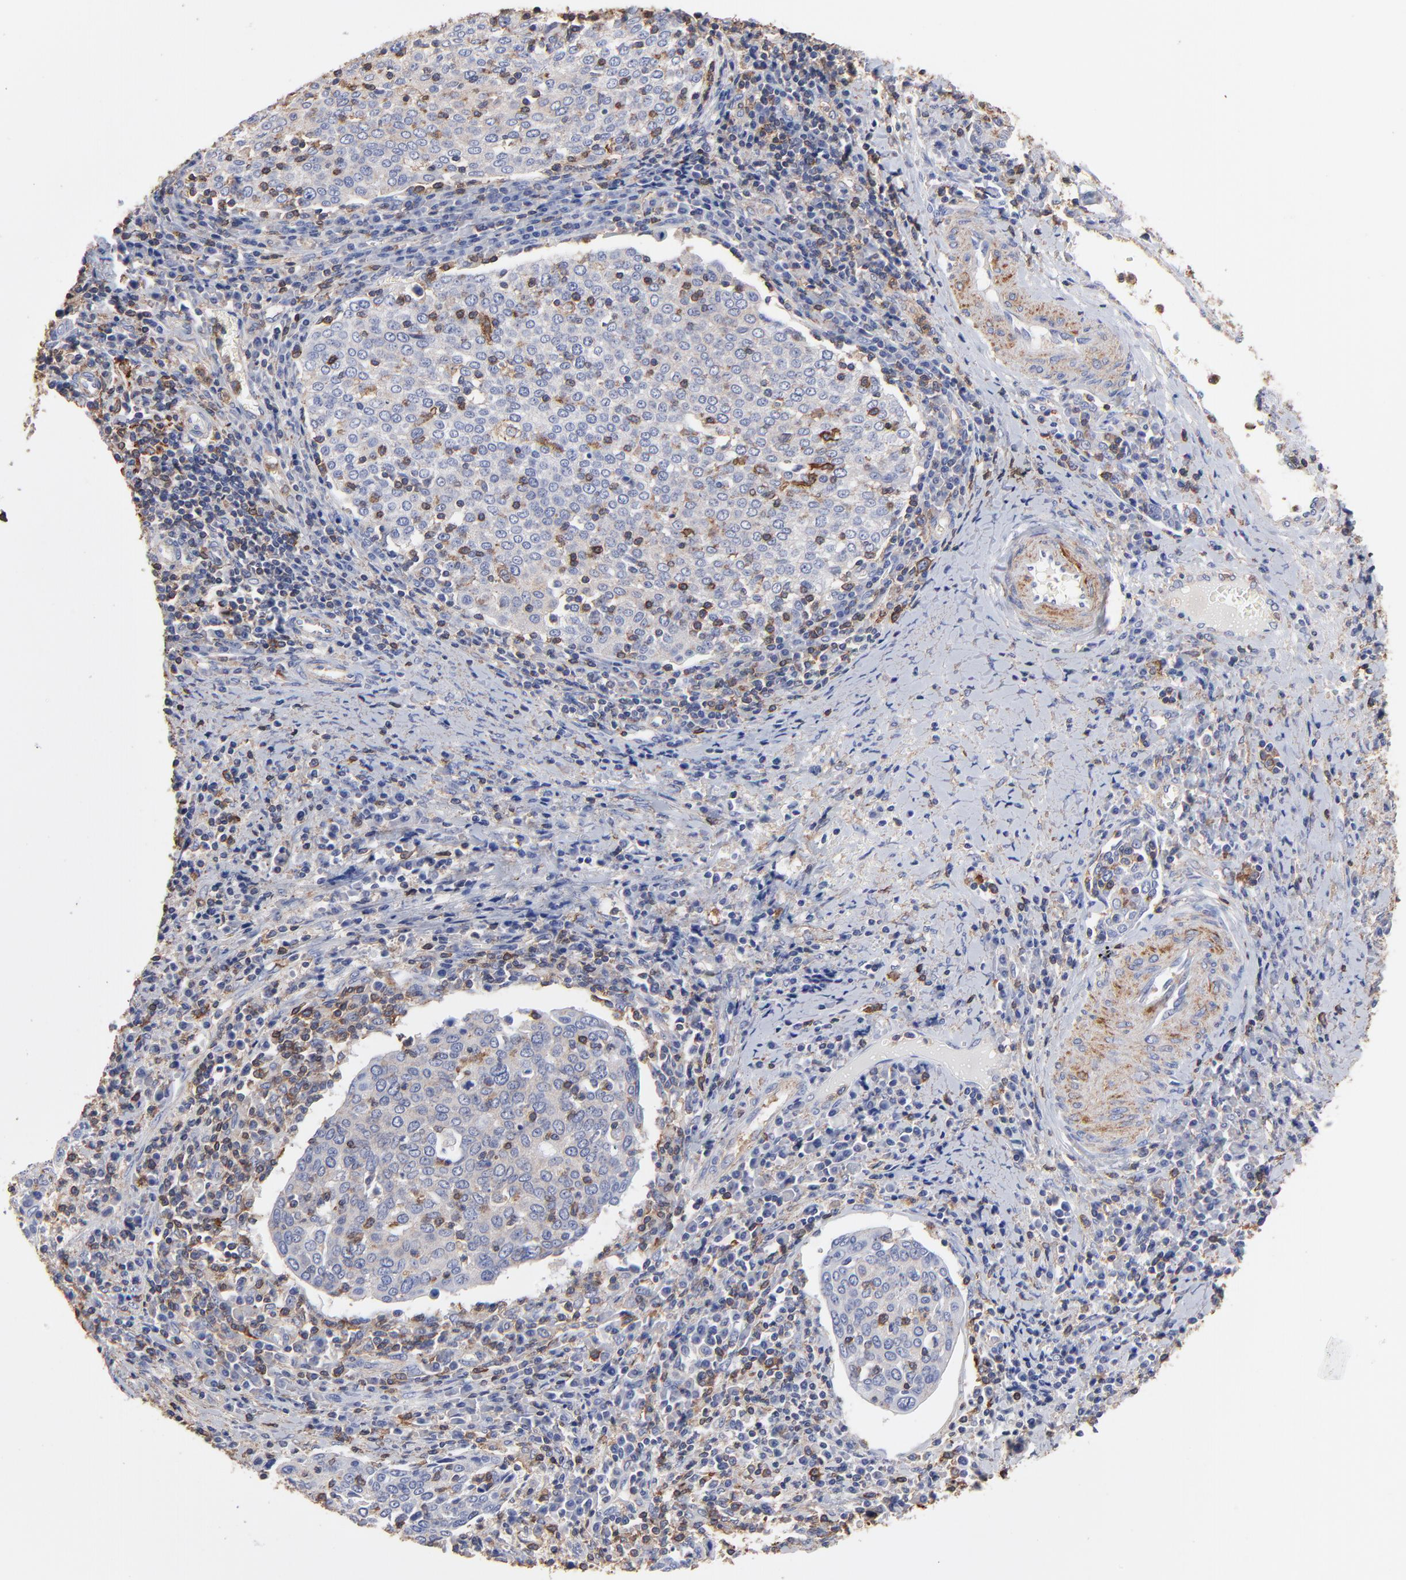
{"staining": {"intensity": "weak", "quantity": "25%-75%", "location": "cytoplasmic/membranous"}, "tissue": "cervical cancer", "cell_type": "Tumor cells", "image_type": "cancer", "snomed": [{"axis": "morphology", "description": "Squamous cell carcinoma, NOS"}, {"axis": "topography", "description": "Cervix"}], "caption": "High-magnification brightfield microscopy of squamous cell carcinoma (cervical) stained with DAB (3,3'-diaminobenzidine) (brown) and counterstained with hematoxylin (blue). tumor cells exhibit weak cytoplasmic/membranous expression is seen in about25%-75% of cells. (DAB = brown stain, brightfield microscopy at high magnification).", "gene": "ASL", "patient": {"sex": "female", "age": 40}}